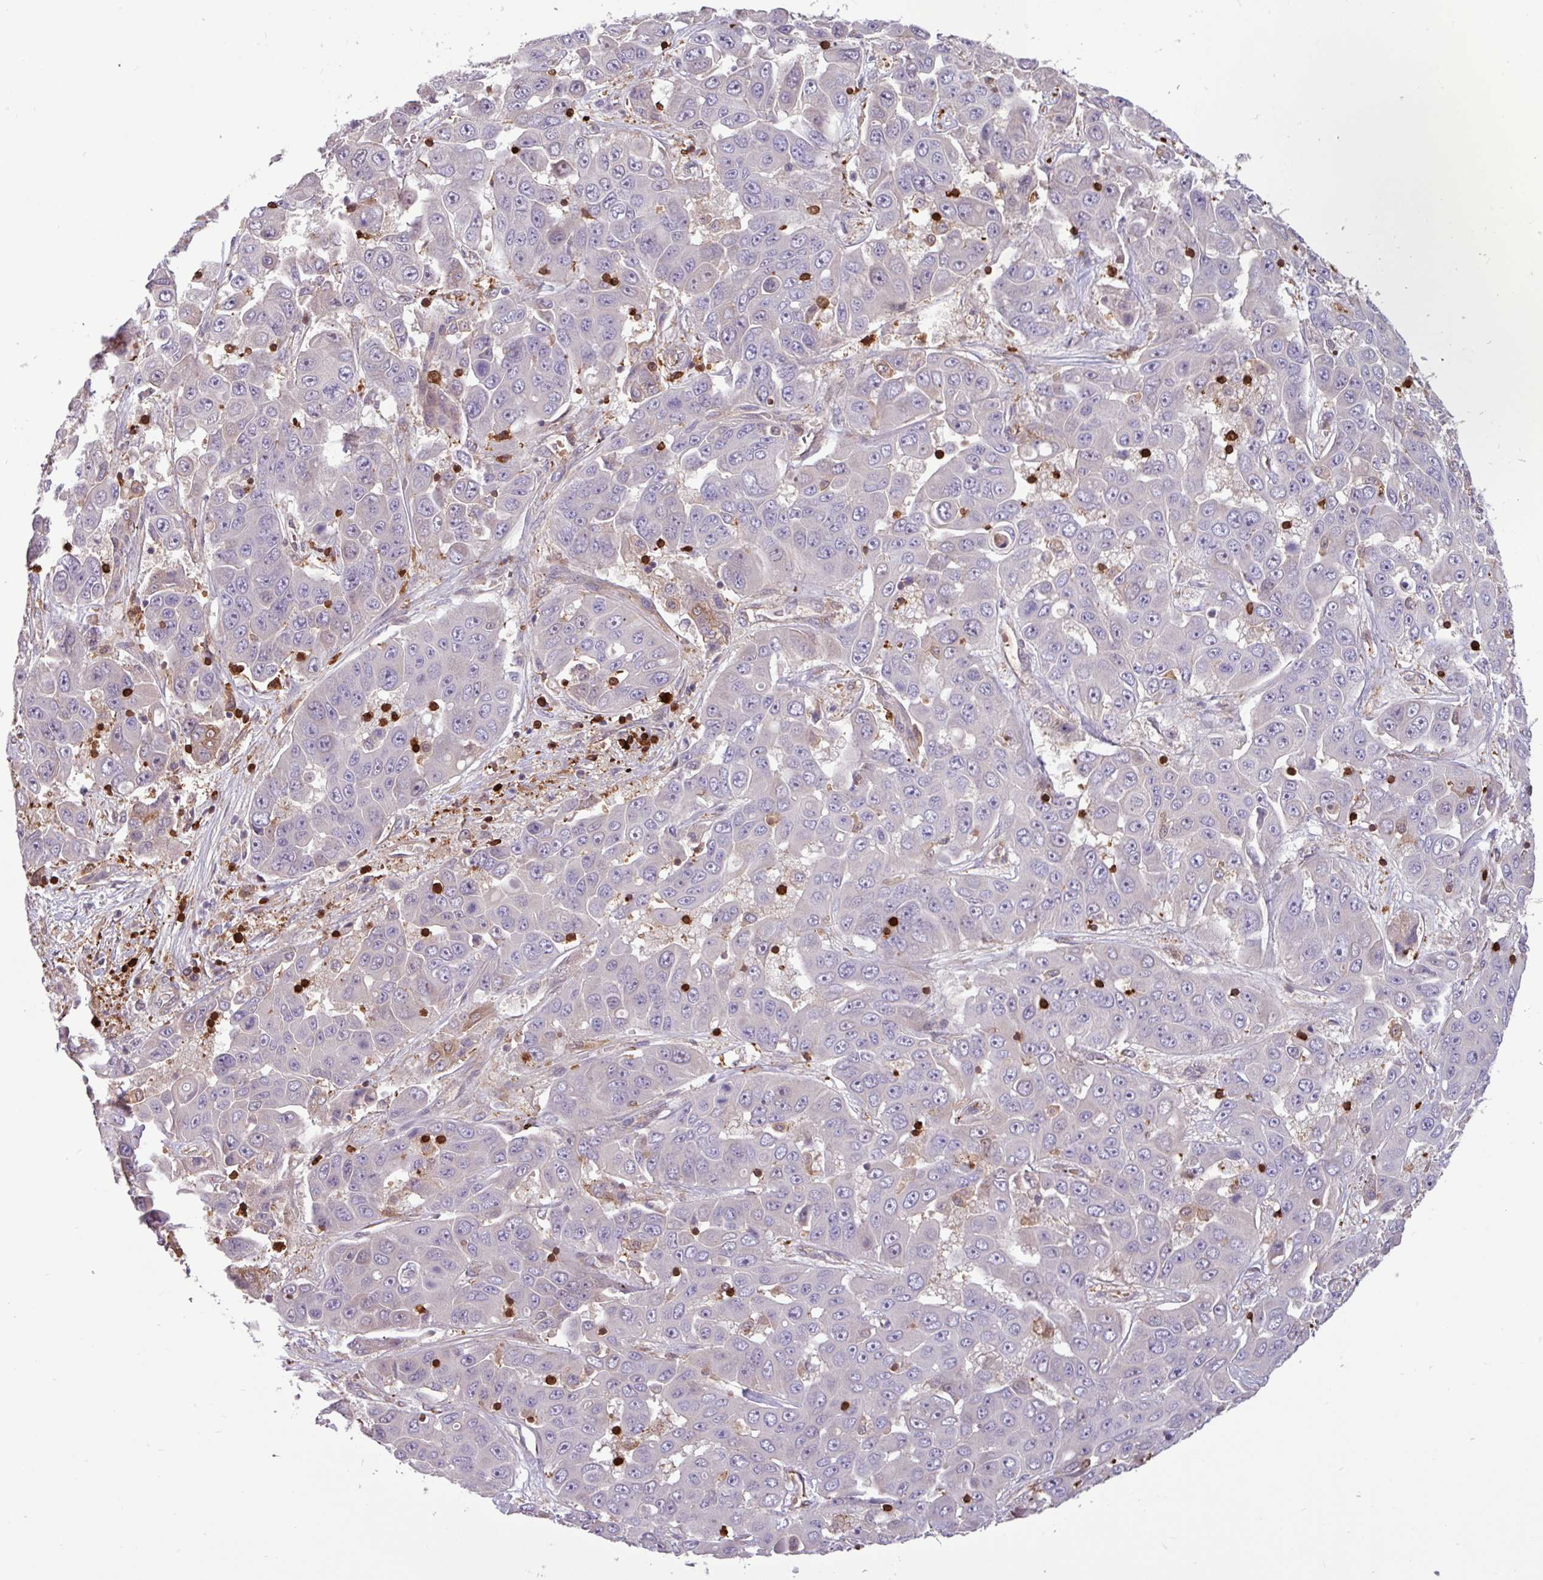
{"staining": {"intensity": "negative", "quantity": "none", "location": "none"}, "tissue": "liver cancer", "cell_type": "Tumor cells", "image_type": "cancer", "snomed": [{"axis": "morphology", "description": "Cholangiocarcinoma"}, {"axis": "topography", "description": "Liver"}], "caption": "Tumor cells are negative for protein expression in human liver cancer (cholangiocarcinoma).", "gene": "SEC61G", "patient": {"sex": "female", "age": 52}}